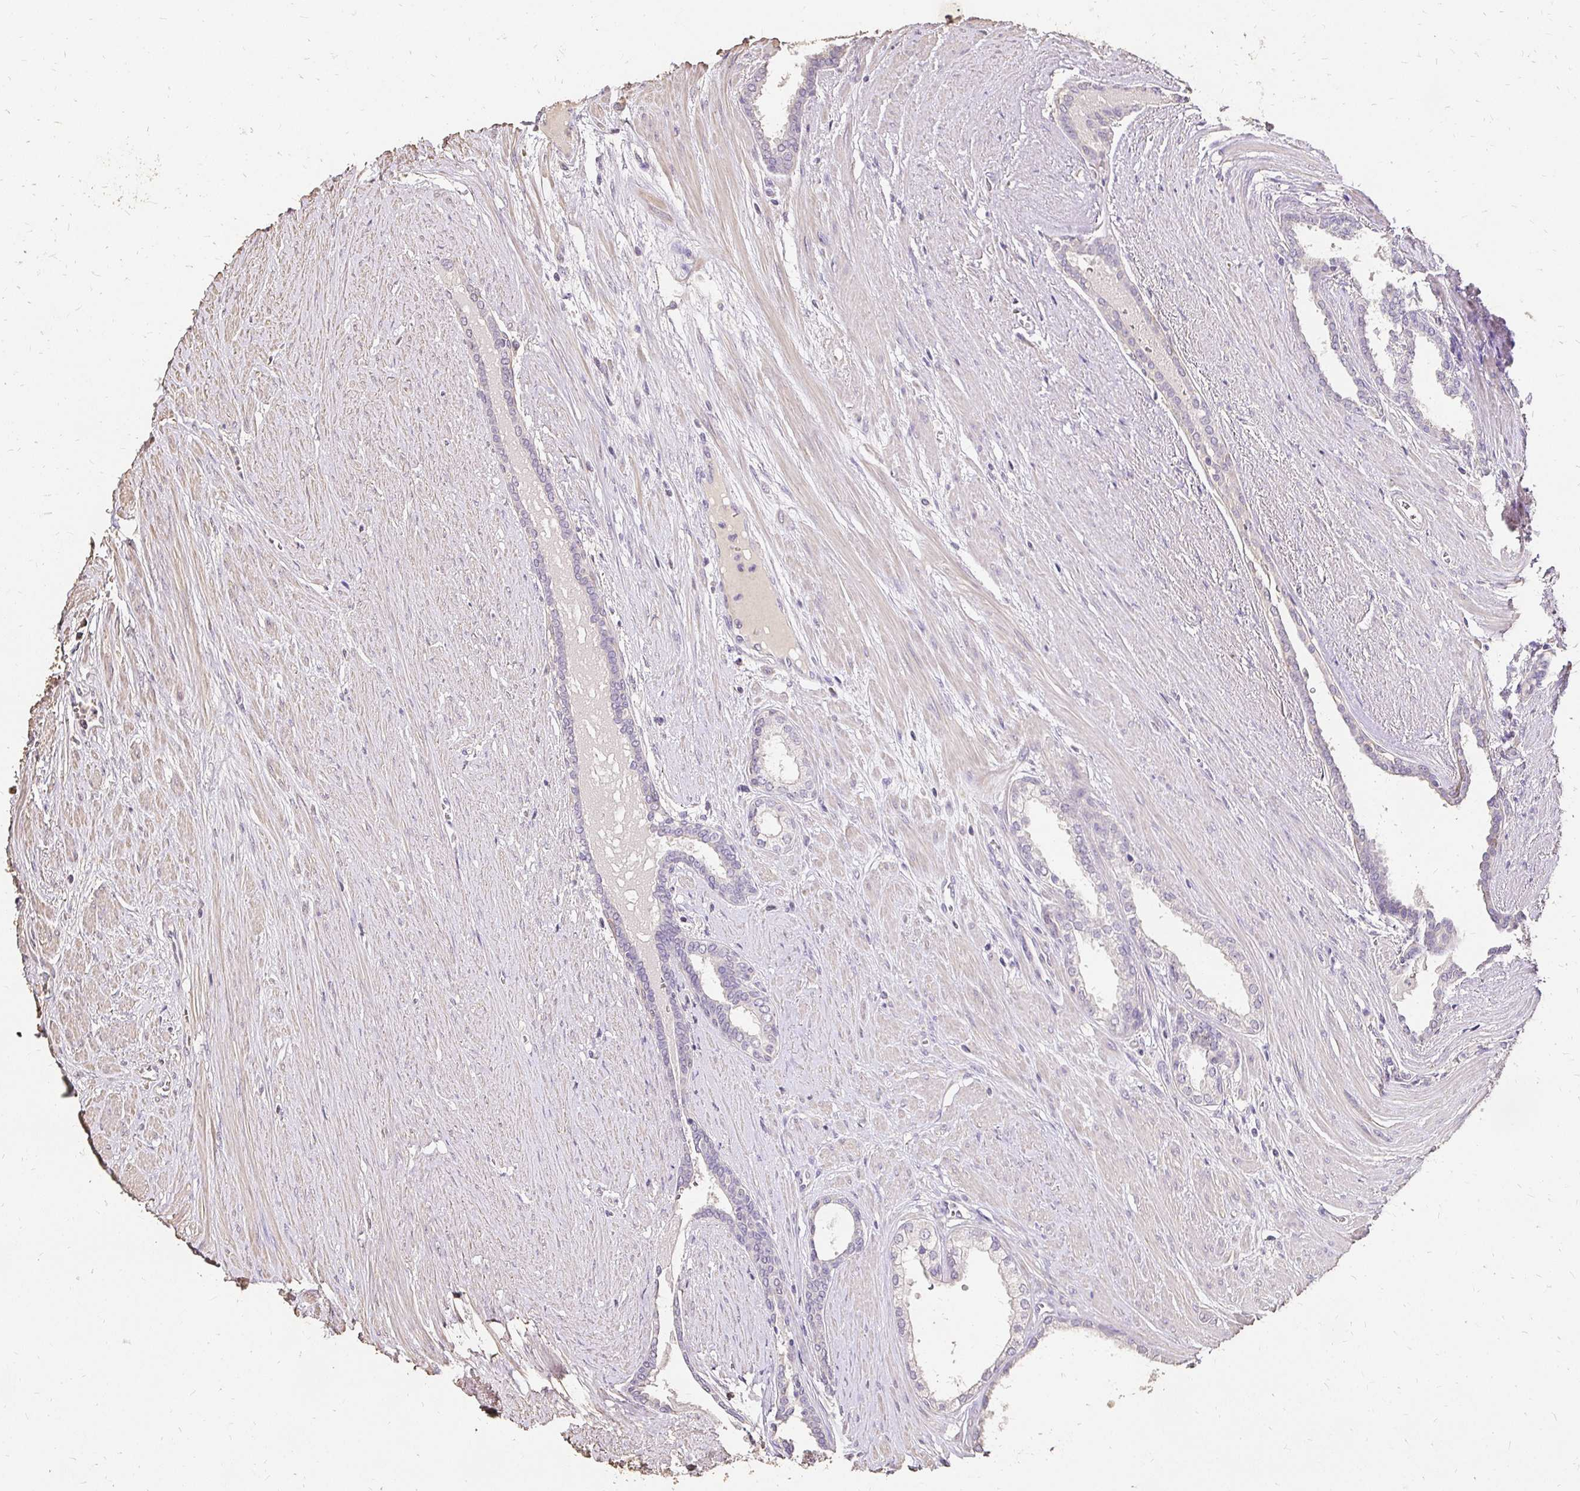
{"staining": {"intensity": "negative", "quantity": "none", "location": "none"}, "tissue": "prostate cancer", "cell_type": "Tumor cells", "image_type": "cancer", "snomed": [{"axis": "morphology", "description": "Adenocarcinoma, High grade"}, {"axis": "topography", "description": "Prostate"}], "caption": "Tumor cells show no significant positivity in prostate cancer (adenocarcinoma (high-grade)). The staining is performed using DAB (3,3'-diaminobenzidine) brown chromogen with nuclei counter-stained in using hematoxylin.", "gene": "UGT1A6", "patient": {"sex": "male", "age": 60}}